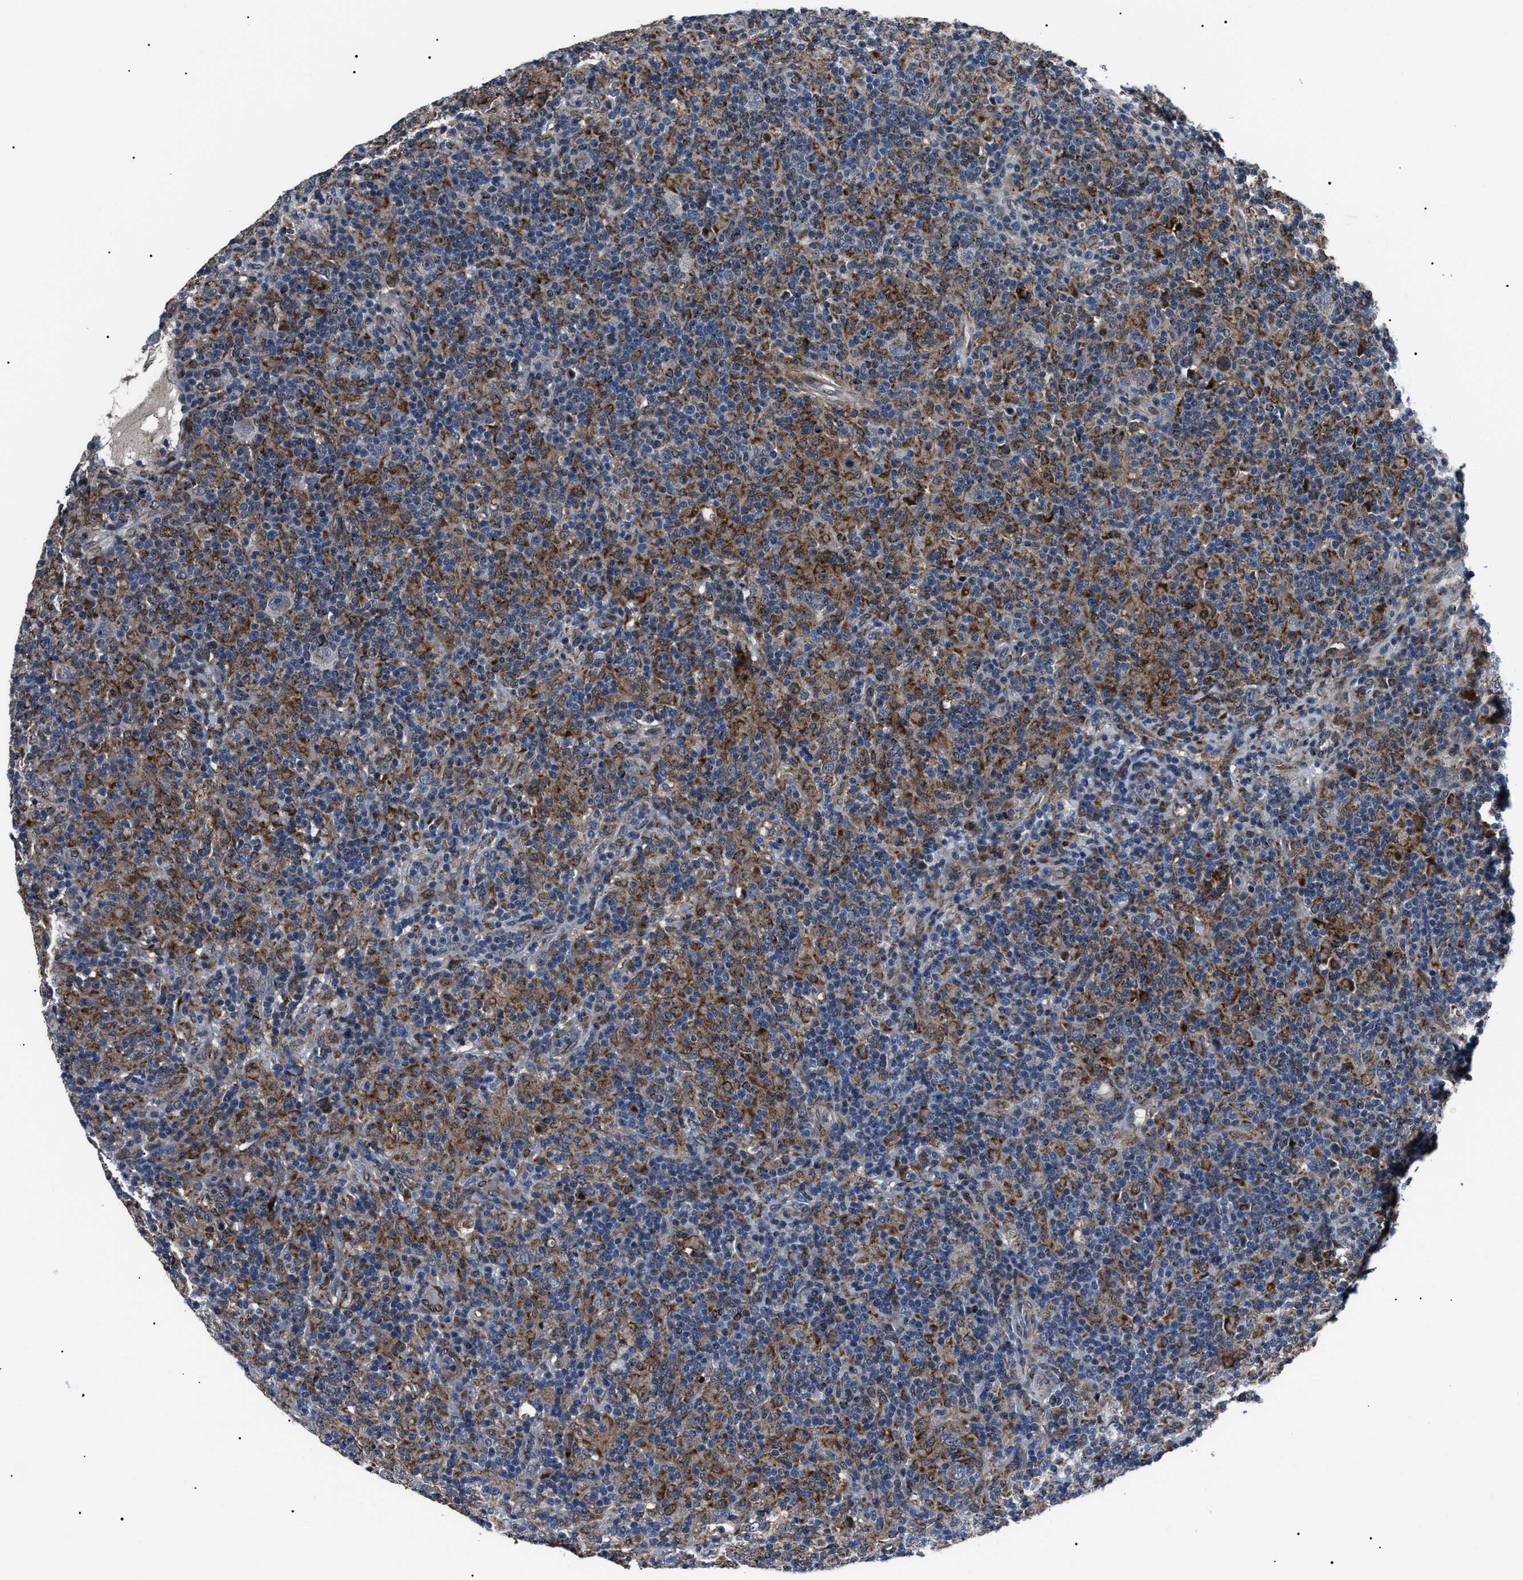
{"staining": {"intensity": "moderate", "quantity": "<25%", "location": "cytoplasmic/membranous"}, "tissue": "lymphoma", "cell_type": "Tumor cells", "image_type": "cancer", "snomed": [{"axis": "morphology", "description": "Hodgkin's disease, NOS"}, {"axis": "topography", "description": "Lymph node"}], "caption": "Immunohistochemical staining of human lymphoma exhibits low levels of moderate cytoplasmic/membranous positivity in approximately <25% of tumor cells. The staining was performed using DAB (3,3'-diaminobenzidine) to visualize the protein expression in brown, while the nuclei were stained in blue with hematoxylin (Magnification: 20x).", "gene": "LRRC14", "patient": {"sex": "male", "age": 70}}